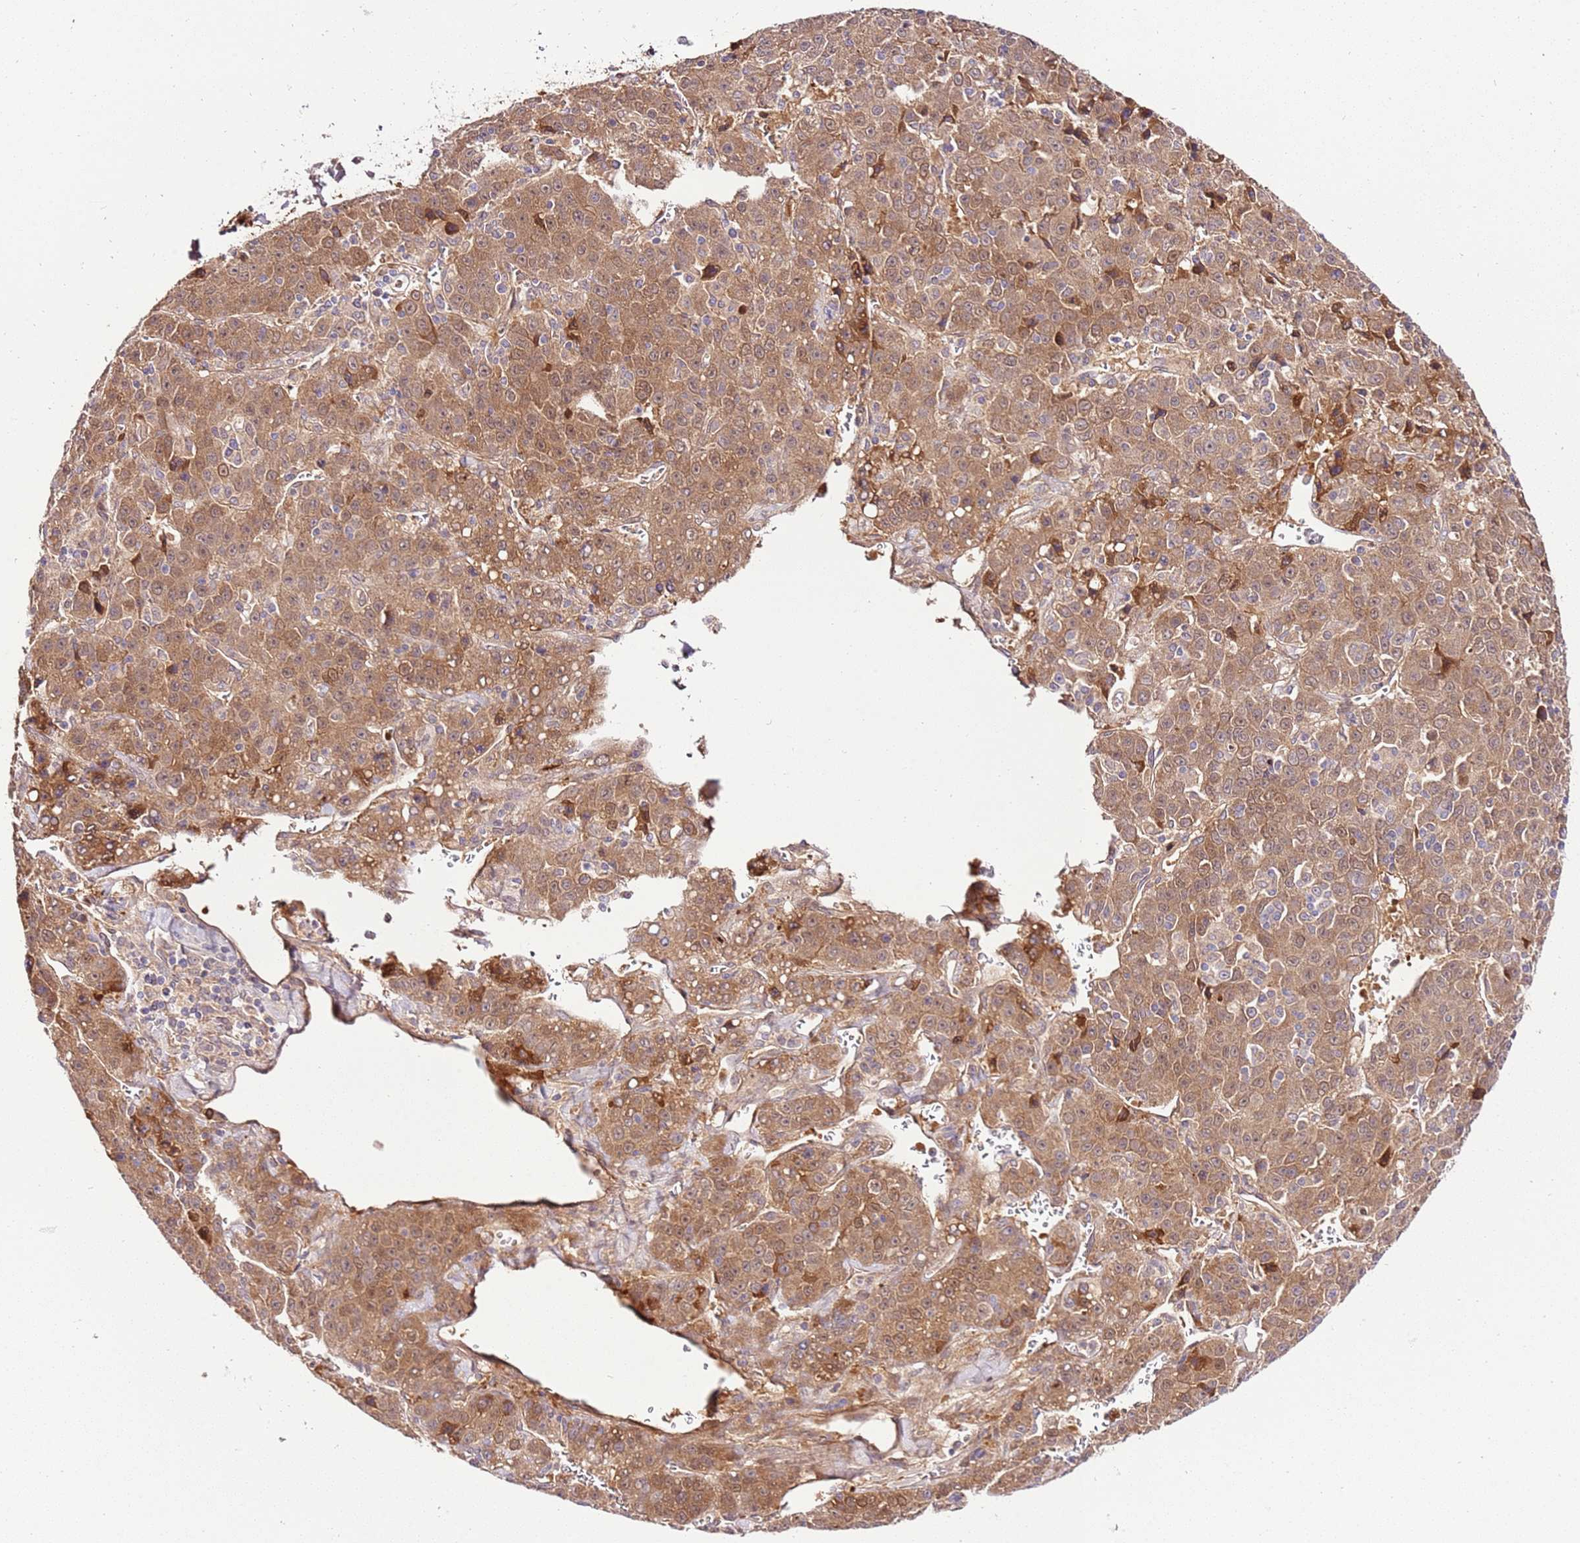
{"staining": {"intensity": "moderate", "quantity": ">75%", "location": "cytoplasmic/membranous"}, "tissue": "liver cancer", "cell_type": "Tumor cells", "image_type": "cancer", "snomed": [{"axis": "morphology", "description": "Carcinoma, Hepatocellular, NOS"}, {"axis": "topography", "description": "Liver"}], "caption": "Human liver cancer stained for a protein (brown) reveals moderate cytoplasmic/membranous positive positivity in approximately >75% of tumor cells.", "gene": "C8G", "patient": {"sex": "female", "age": 53}}